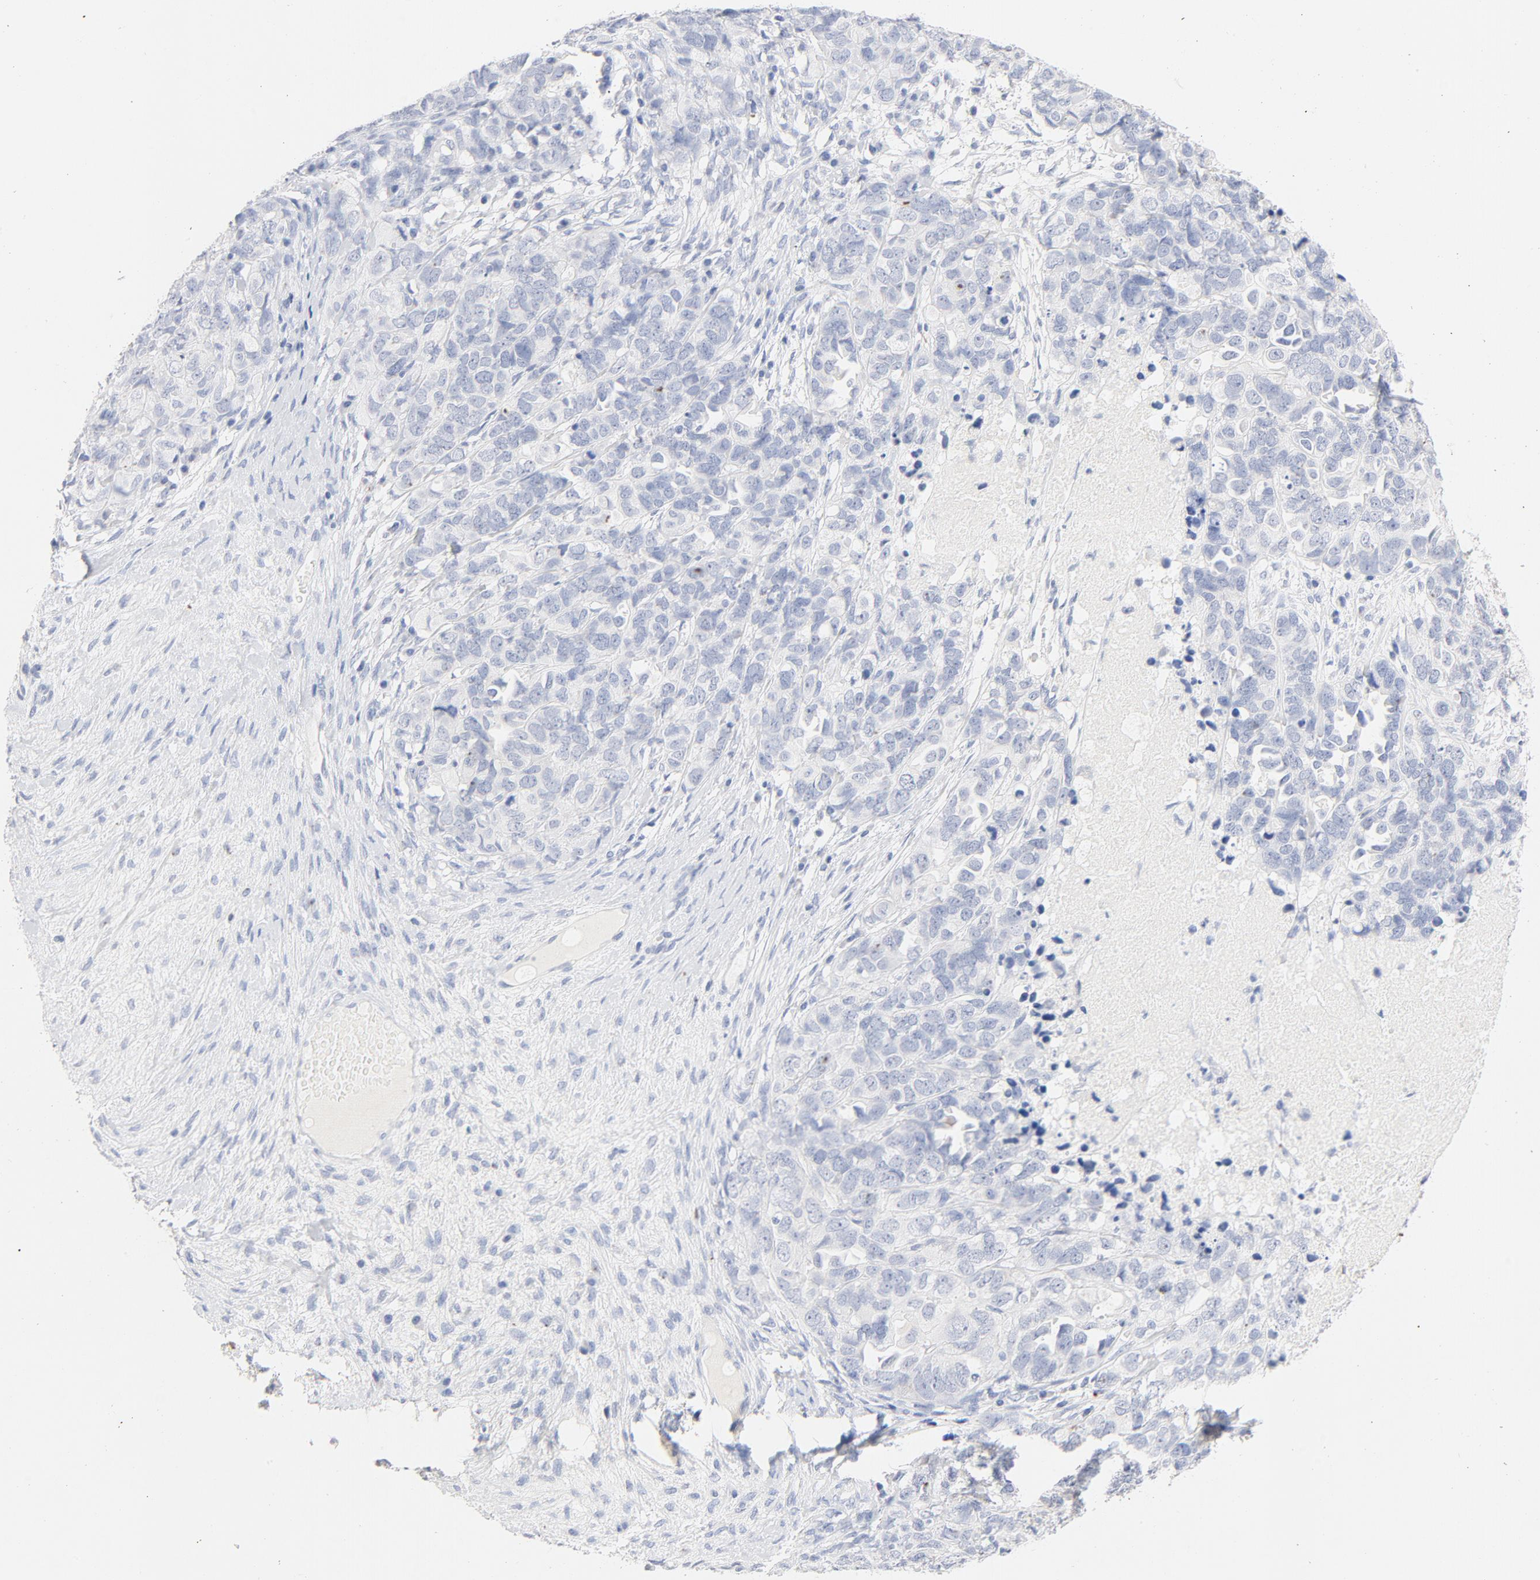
{"staining": {"intensity": "negative", "quantity": "none", "location": "none"}, "tissue": "ovarian cancer", "cell_type": "Tumor cells", "image_type": "cancer", "snomed": [{"axis": "morphology", "description": "Cystadenocarcinoma, serous, NOS"}, {"axis": "topography", "description": "Ovary"}], "caption": "Histopathology image shows no significant protein expression in tumor cells of serous cystadenocarcinoma (ovarian).", "gene": "FGFR3", "patient": {"sex": "female", "age": 82}}